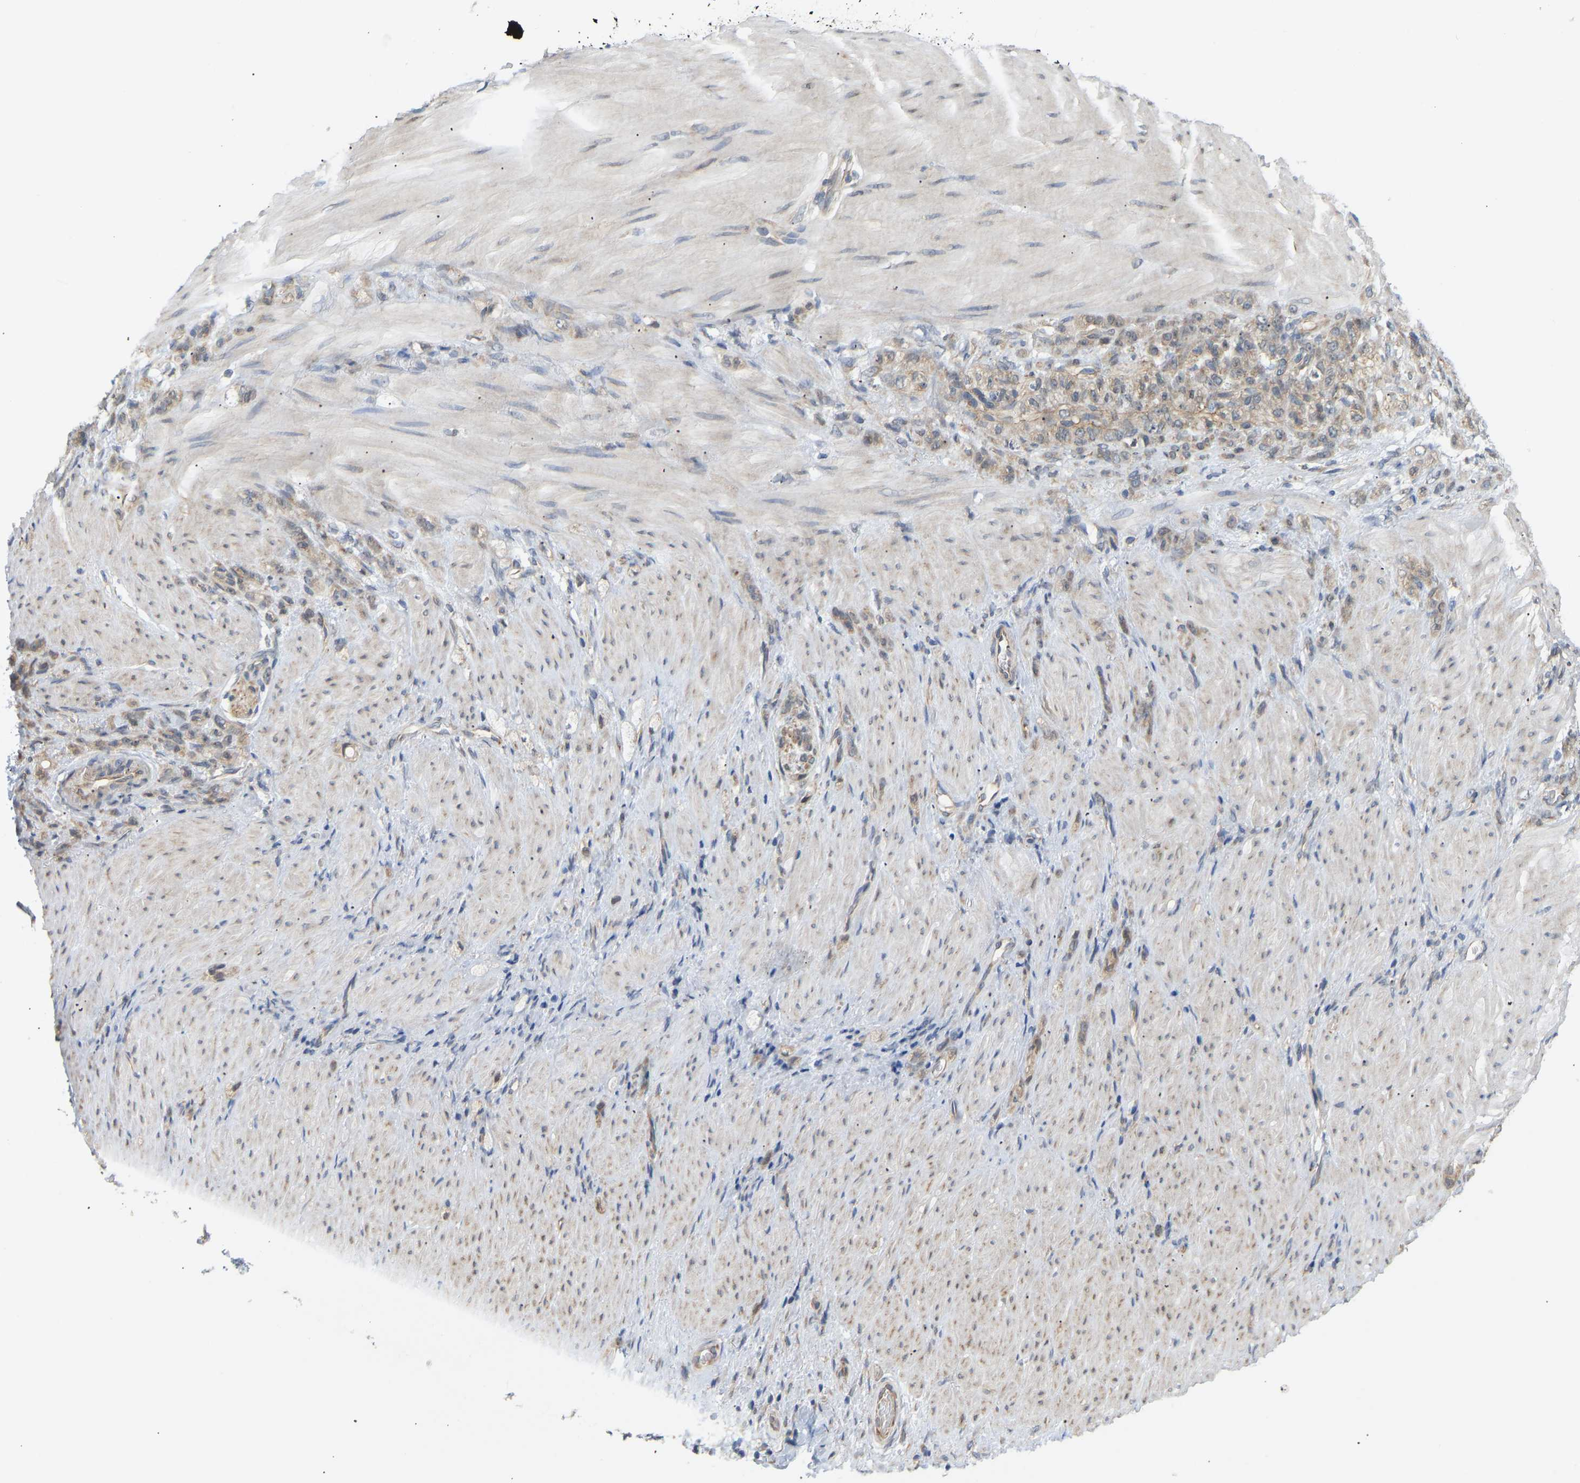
{"staining": {"intensity": "weak", "quantity": ">75%", "location": "cytoplasmic/membranous"}, "tissue": "stomach cancer", "cell_type": "Tumor cells", "image_type": "cancer", "snomed": [{"axis": "morphology", "description": "Normal tissue, NOS"}, {"axis": "morphology", "description": "Adenocarcinoma, NOS"}, {"axis": "topography", "description": "Stomach"}], "caption": "Stomach adenocarcinoma tissue shows weak cytoplasmic/membranous expression in about >75% of tumor cells, visualized by immunohistochemistry.", "gene": "BEND3", "patient": {"sex": "male", "age": 82}}